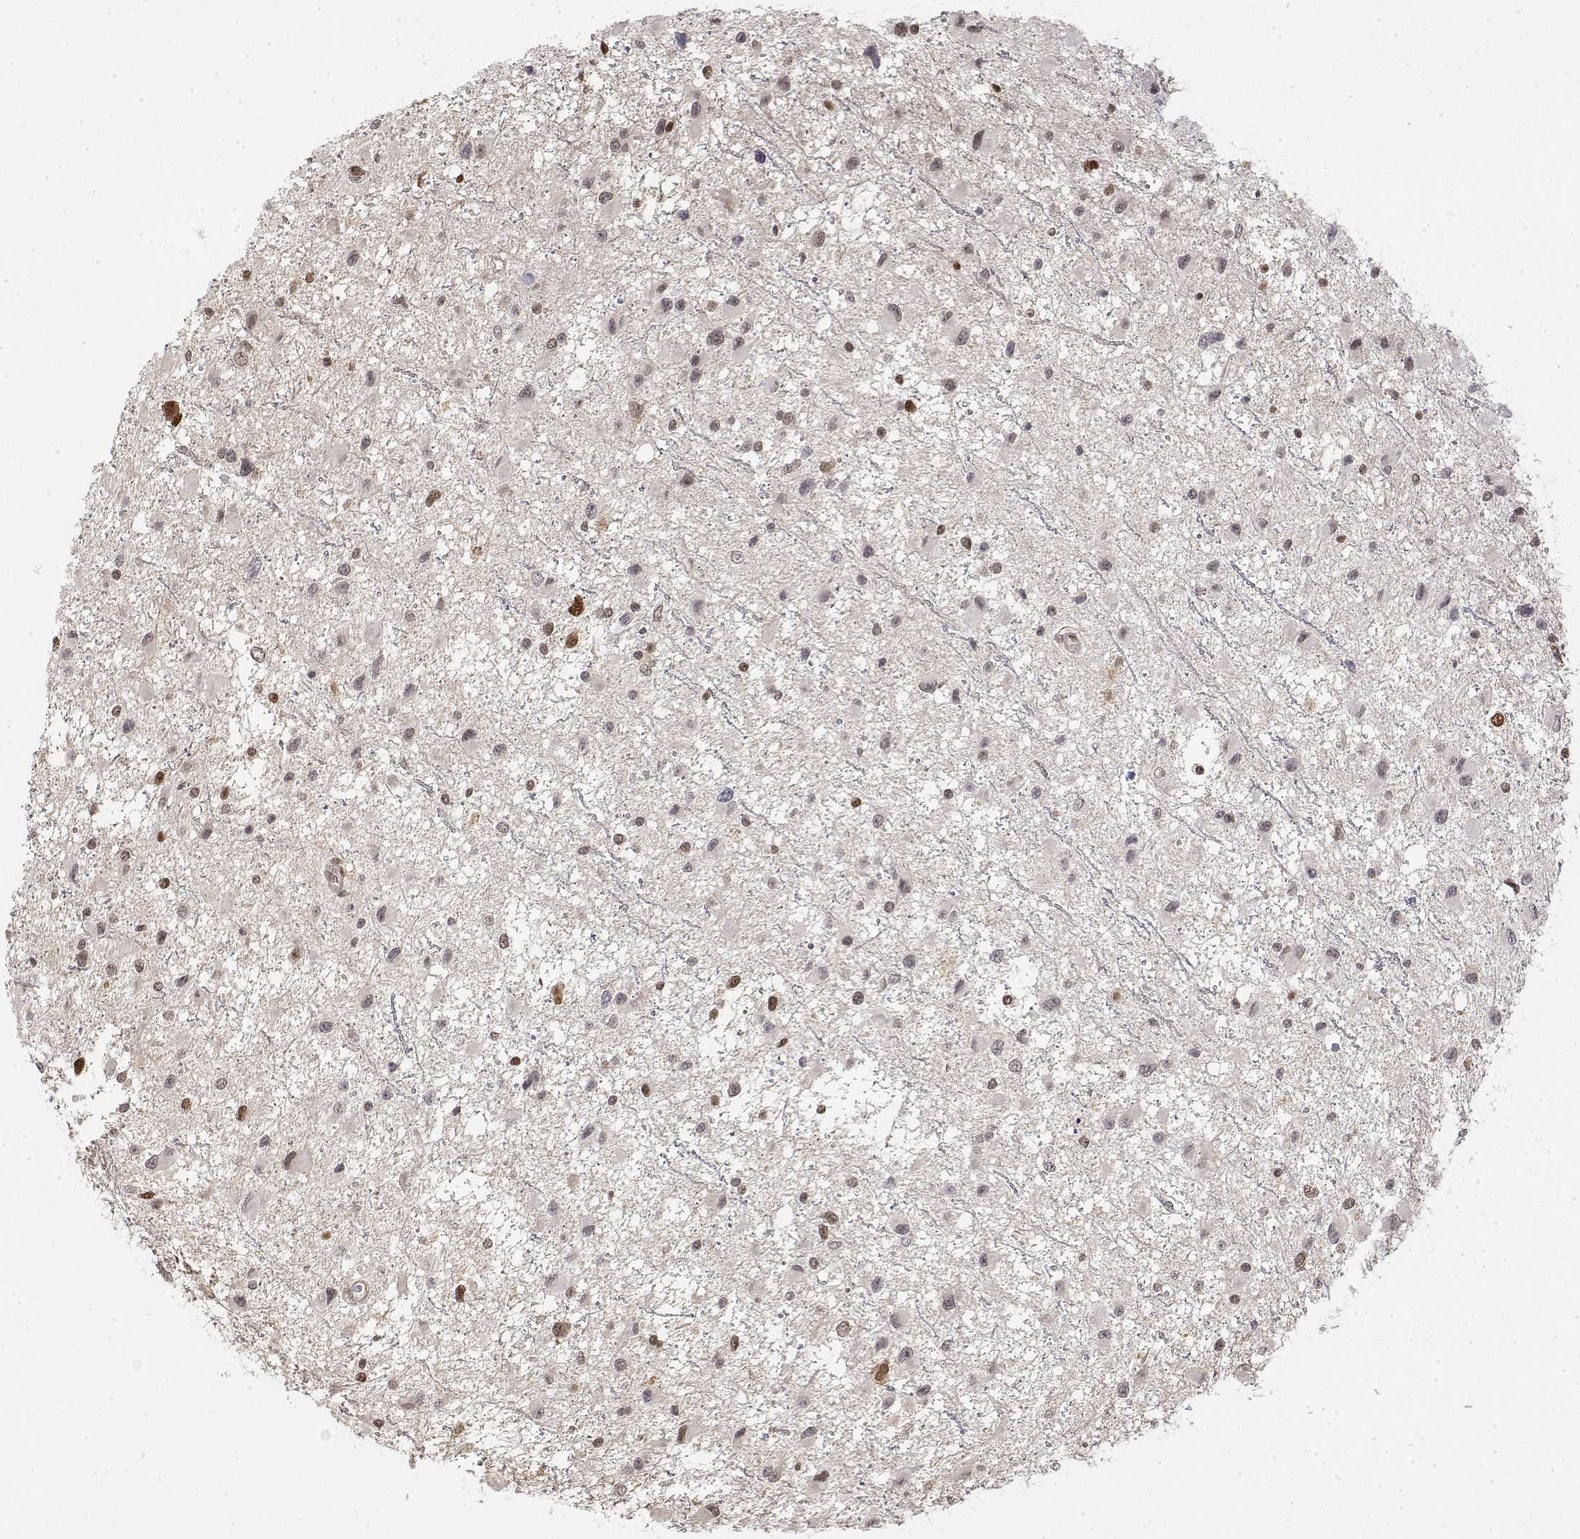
{"staining": {"intensity": "weak", "quantity": ">75%", "location": "nuclear"}, "tissue": "glioma", "cell_type": "Tumor cells", "image_type": "cancer", "snomed": [{"axis": "morphology", "description": "Glioma, malignant, Low grade"}, {"axis": "topography", "description": "Brain"}], "caption": "Glioma was stained to show a protein in brown. There is low levels of weak nuclear expression in about >75% of tumor cells. The staining was performed using DAB (3,3'-diaminobenzidine) to visualize the protein expression in brown, while the nuclei were stained in blue with hematoxylin (Magnification: 20x).", "gene": "TPI1", "patient": {"sex": "female", "age": 32}}